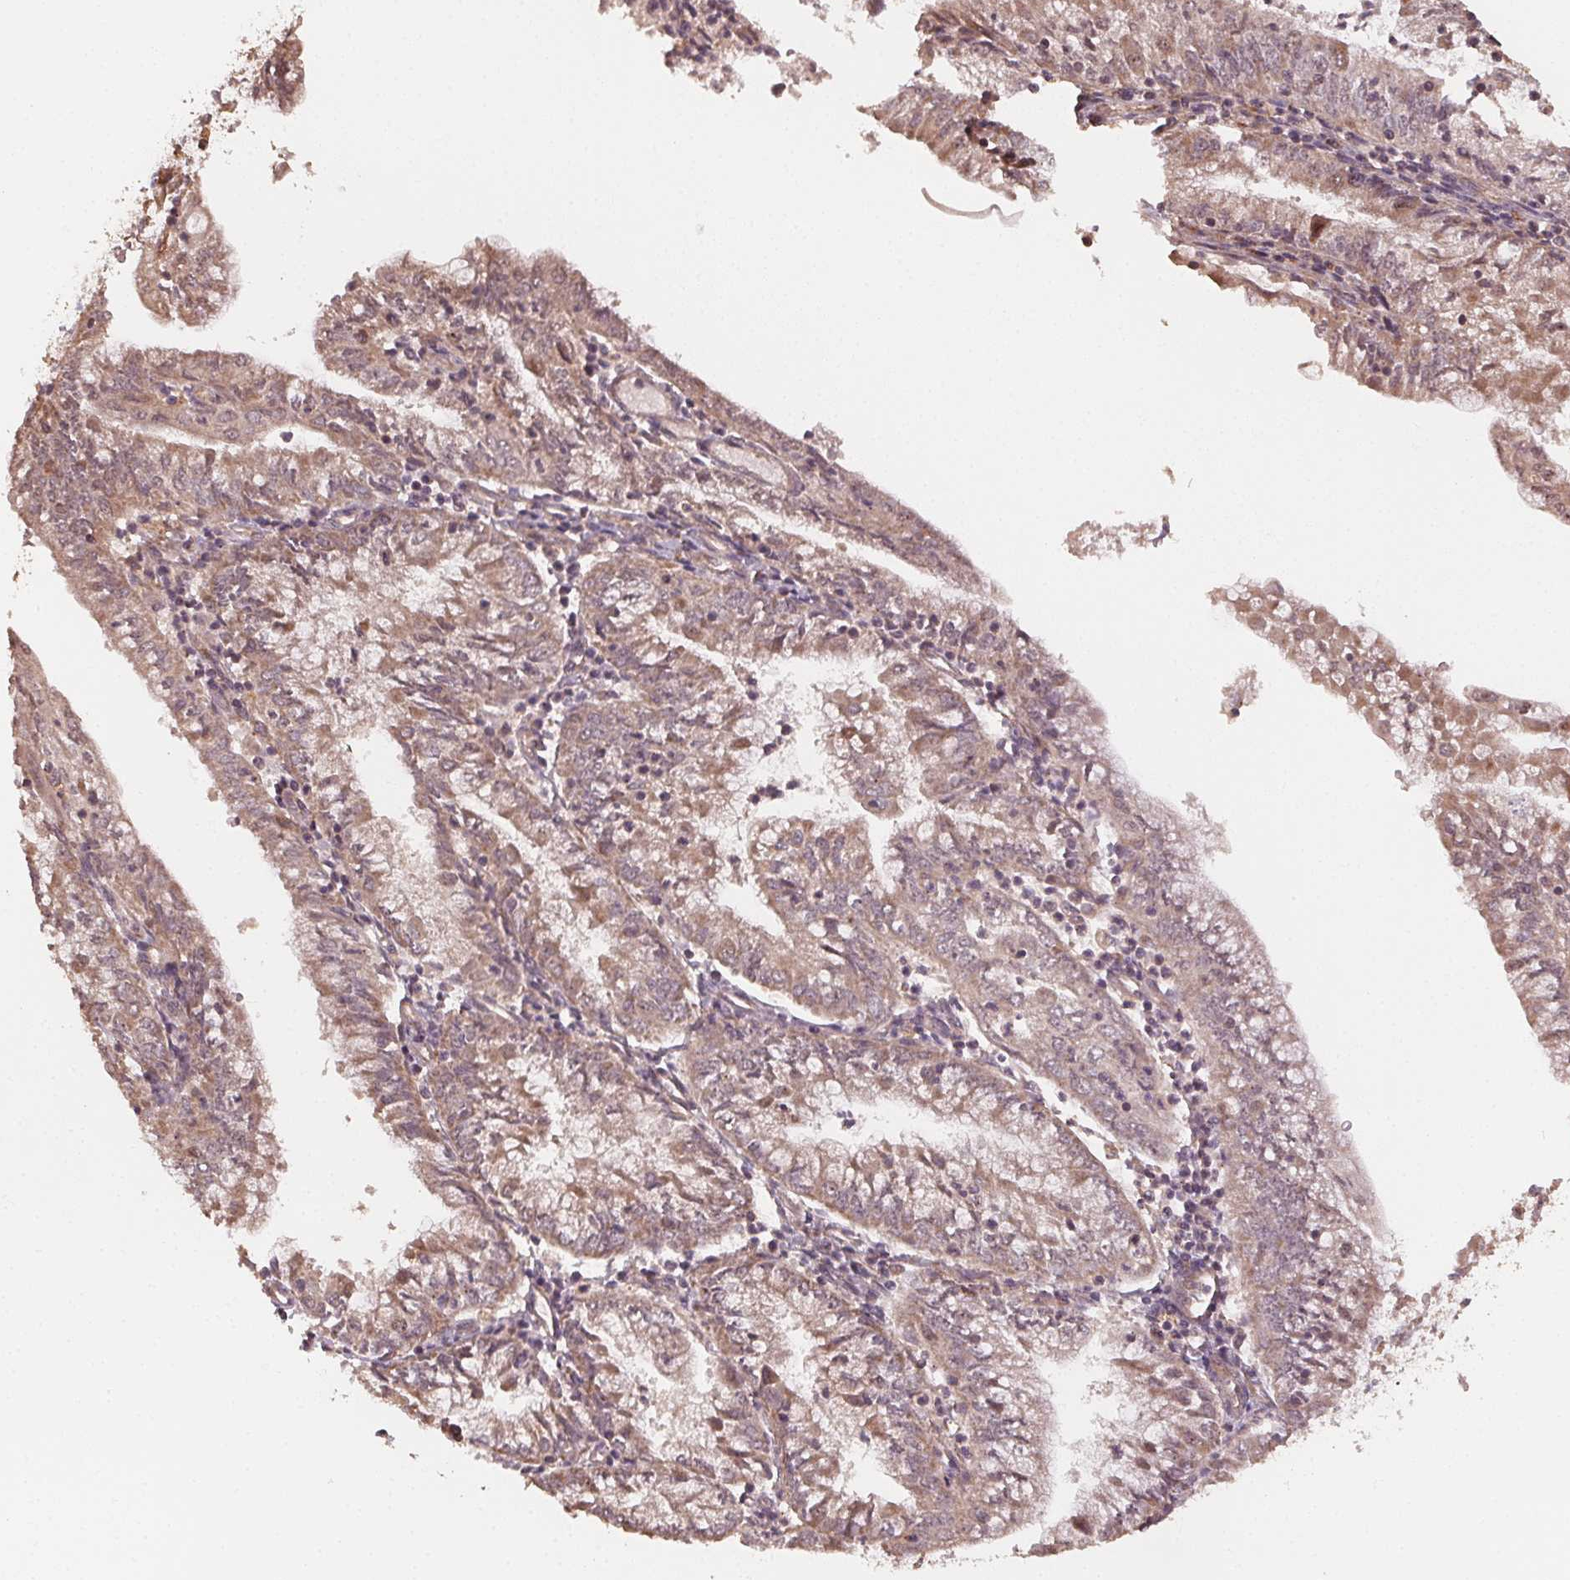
{"staining": {"intensity": "moderate", "quantity": ">75%", "location": "cytoplasmic/membranous"}, "tissue": "endometrial cancer", "cell_type": "Tumor cells", "image_type": "cancer", "snomed": [{"axis": "morphology", "description": "Adenocarcinoma, NOS"}, {"axis": "topography", "description": "Endometrium"}], "caption": "Immunohistochemical staining of human adenocarcinoma (endometrial) reveals moderate cytoplasmic/membranous protein positivity in approximately >75% of tumor cells.", "gene": "WBP2", "patient": {"sex": "female", "age": 55}}